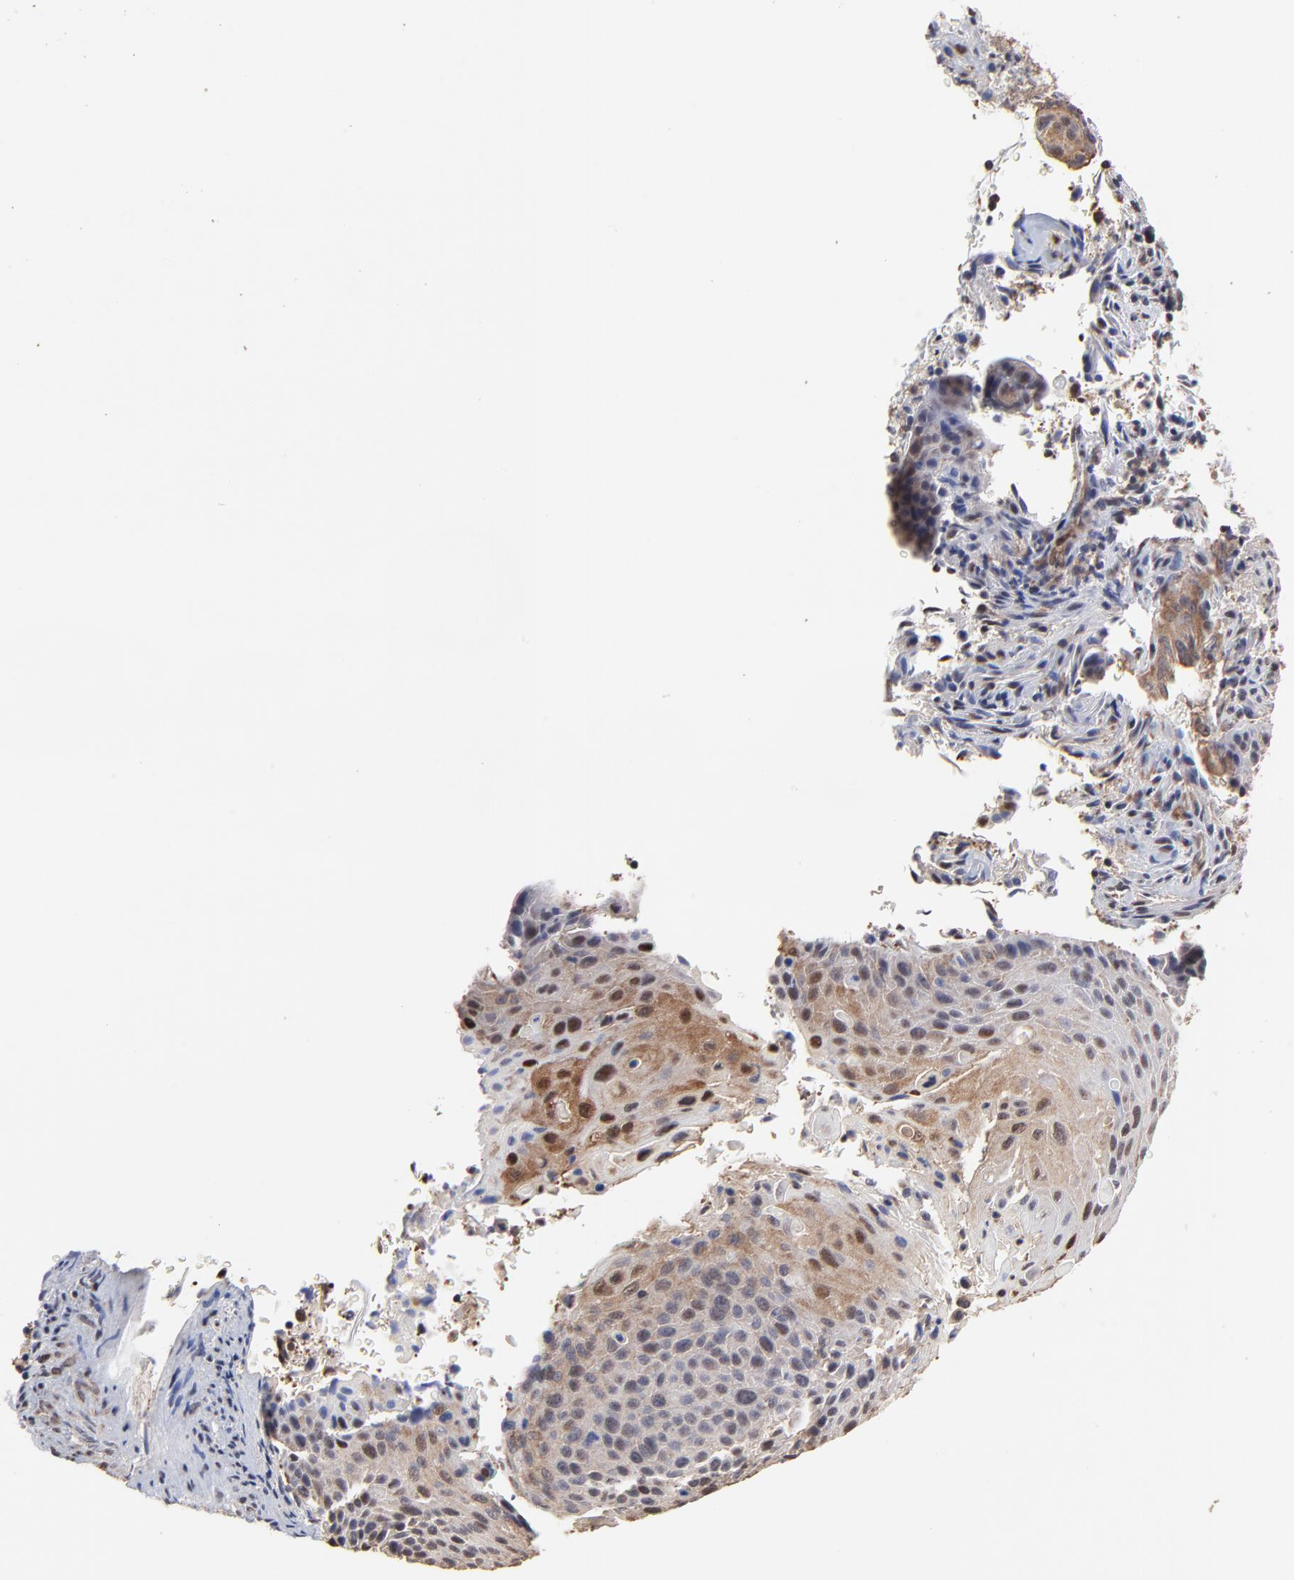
{"staining": {"intensity": "weak", "quantity": ">75%", "location": "cytoplasmic/membranous"}, "tissue": "cervical cancer", "cell_type": "Tumor cells", "image_type": "cancer", "snomed": [{"axis": "morphology", "description": "Squamous cell carcinoma, NOS"}, {"axis": "topography", "description": "Cervix"}], "caption": "Protein expression analysis of cervical squamous cell carcinoma shows weak cytoplasmic/membranous expression in about >75% of tumor cells.", "gene": "CCT2", "patient": {"sex": "female", "age": 33}}